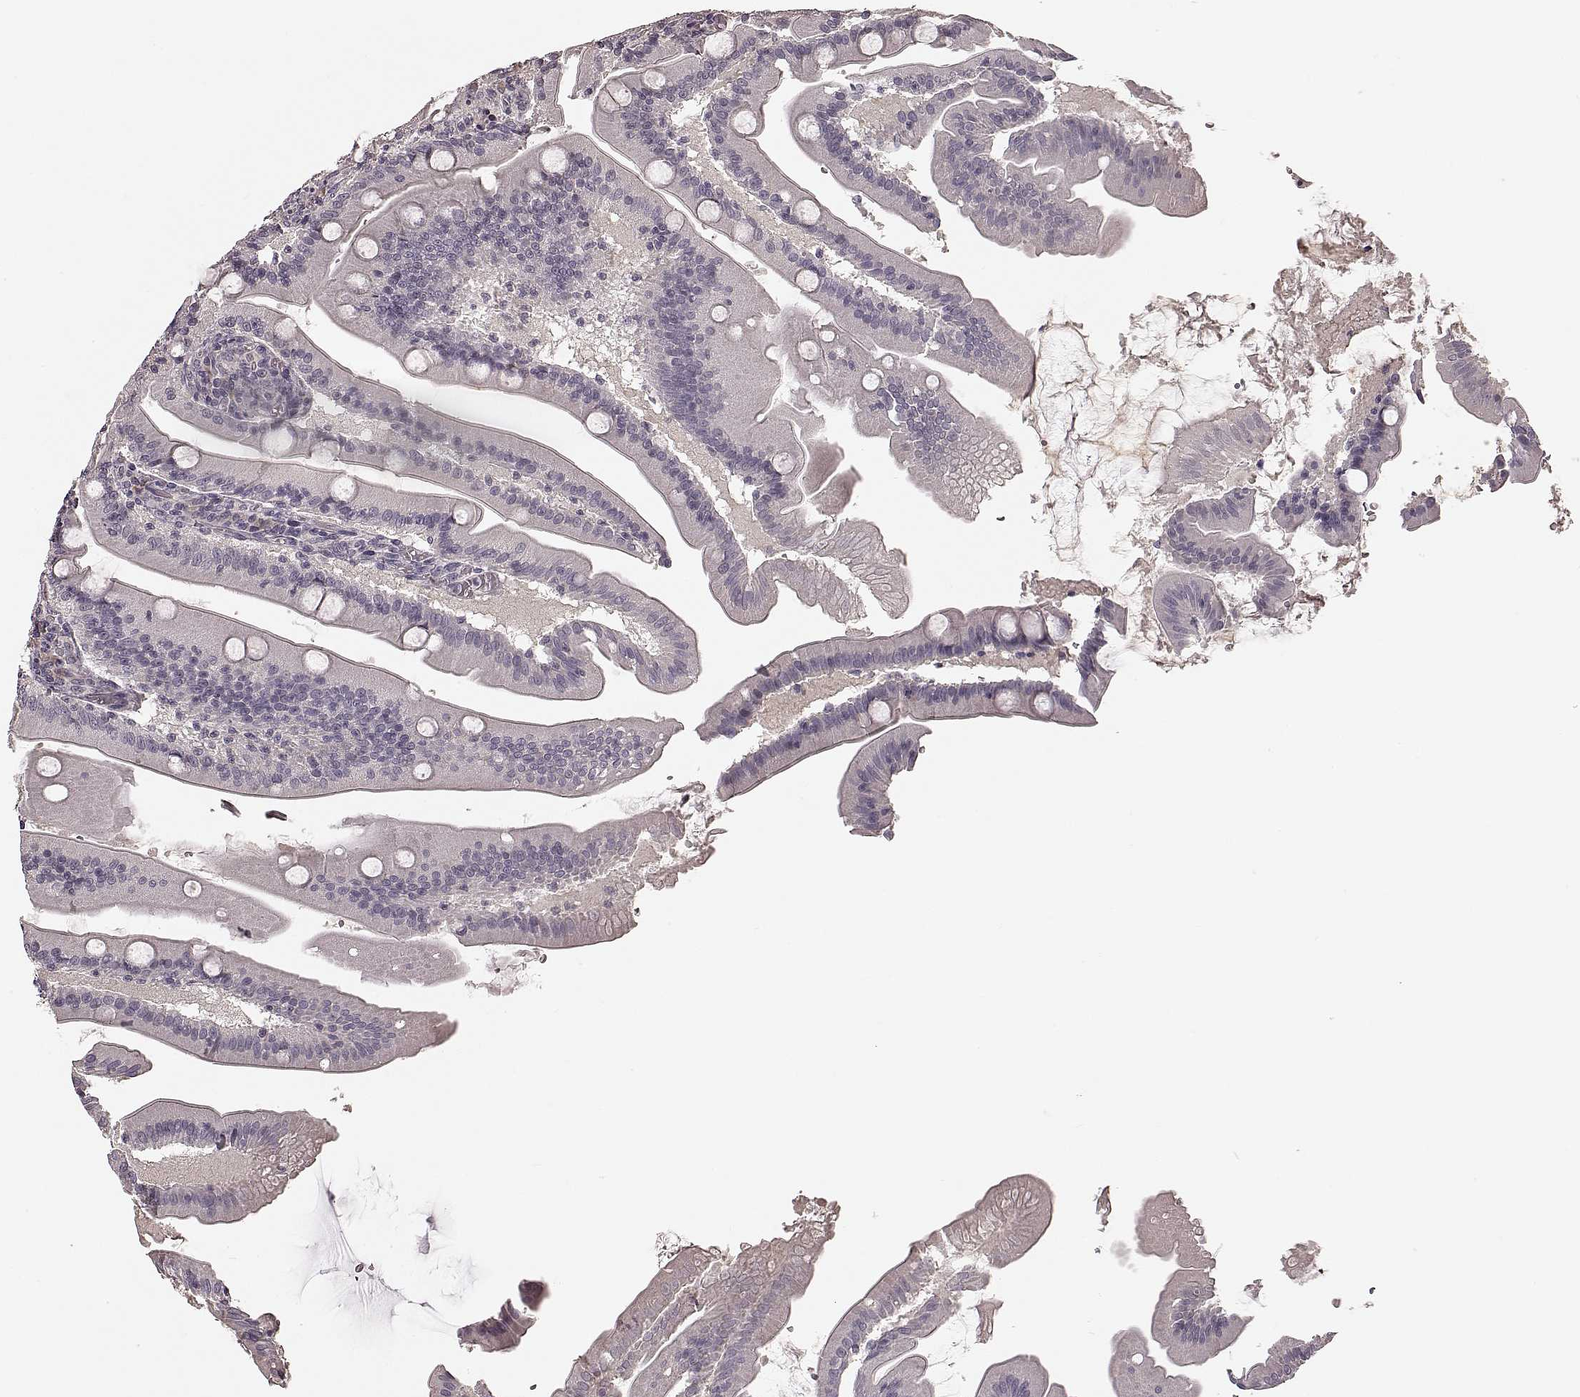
{"staining": {"intensity": "negative", "quantity": "none", "location": "none"}, "tissue": "small intestine", "cell_type": "Glandular cells", "image_type": "normal", "snomed": [{"axis": "morphology", "description": "Normal tissue, NOS"}, {"axis": "topography", "description": "Small intestine"}], "caption": "Unremarkable small intestine was stained to show a protein in brown. There is no significant staining in glandular cells. (Brightfield microscopy of DAB IHC at high magnification).", "gene": "MIA", "patient": {"sex": "male", "age": 37}}